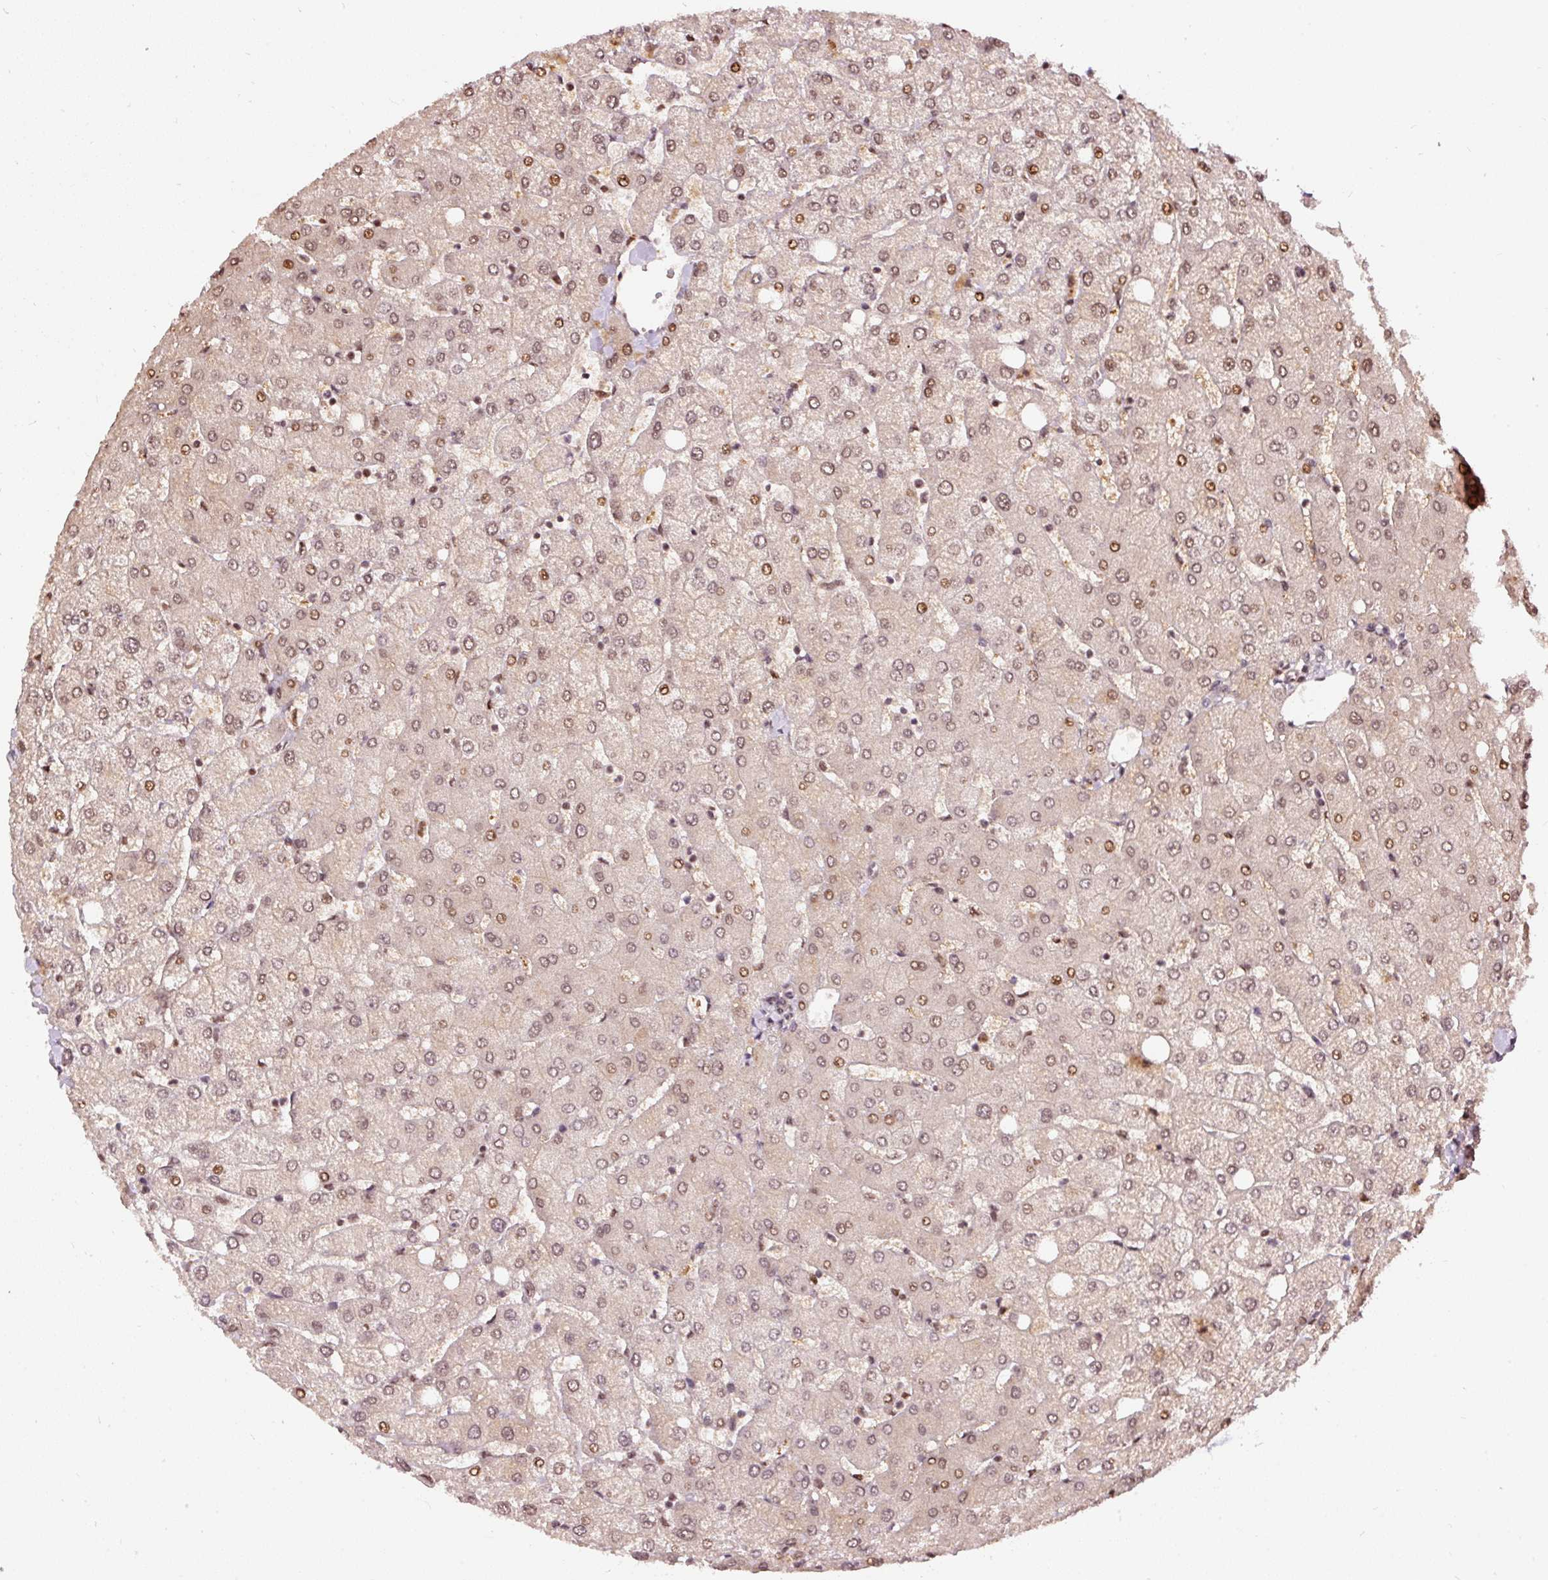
{"staining": {"intensity": "weak", "quantity": ">75%", "location": "nuclear"}, "tissue": "liver", "cell_type": "Cholangiocytes", "image_type": "normal", "snomed": [{"axis": "morphology", "description": "Normal tissue, NOS"}, {"axis": "topography", "description": "Liver"}], "caption": "Protein analysis of benign liver displays weak nuclear expression in approximately >75% of cholangiocytes. (Brightfield microscopy of DAB IHC at high magnification).", "gene": "HNRNPC", "patient": {"sex": "female", "age": 54}}